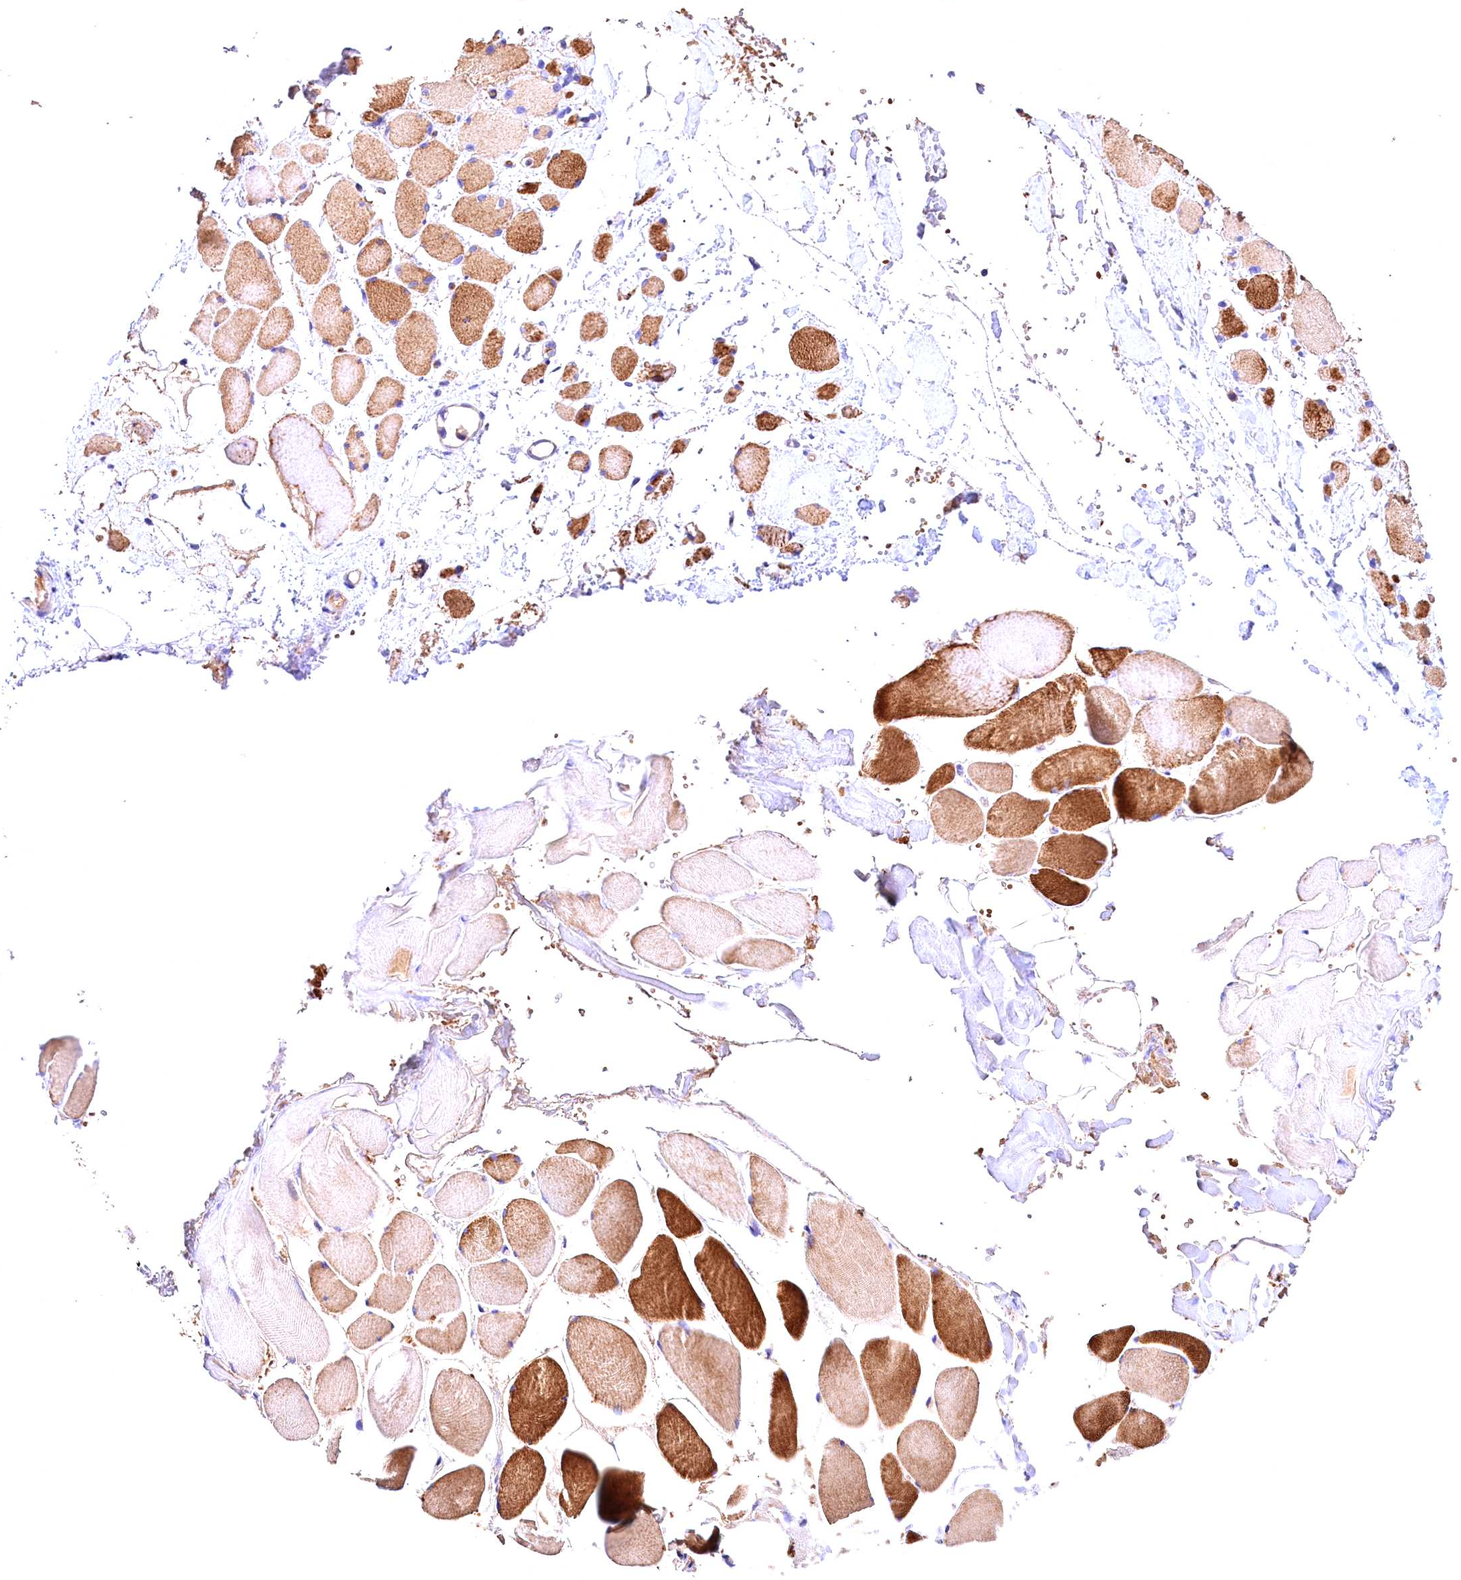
{"staining": {"intensity": "moderate", "quantity": ">75%", "location": "cytoplasmic/membranous"}, "tissue": "skeletal muscle", "cell_type": "Myocytes", "image_type": "normal", "snomed": [{"axis": "morphology", "description": "Normal tissue, NOS"}, {"axis": "morphology", "description": "Basal cell carcinoma"}, {"axis": "topography", "description": "Skeletal muscle"}], "caption": "Myocytes exhibit moderate cytoplasmic/membranous expression in approximately >75% of cells in unremarkable skeletal muscle.", "gene": "PHAF1", "patient": {"sex": "female", "age": 64}}